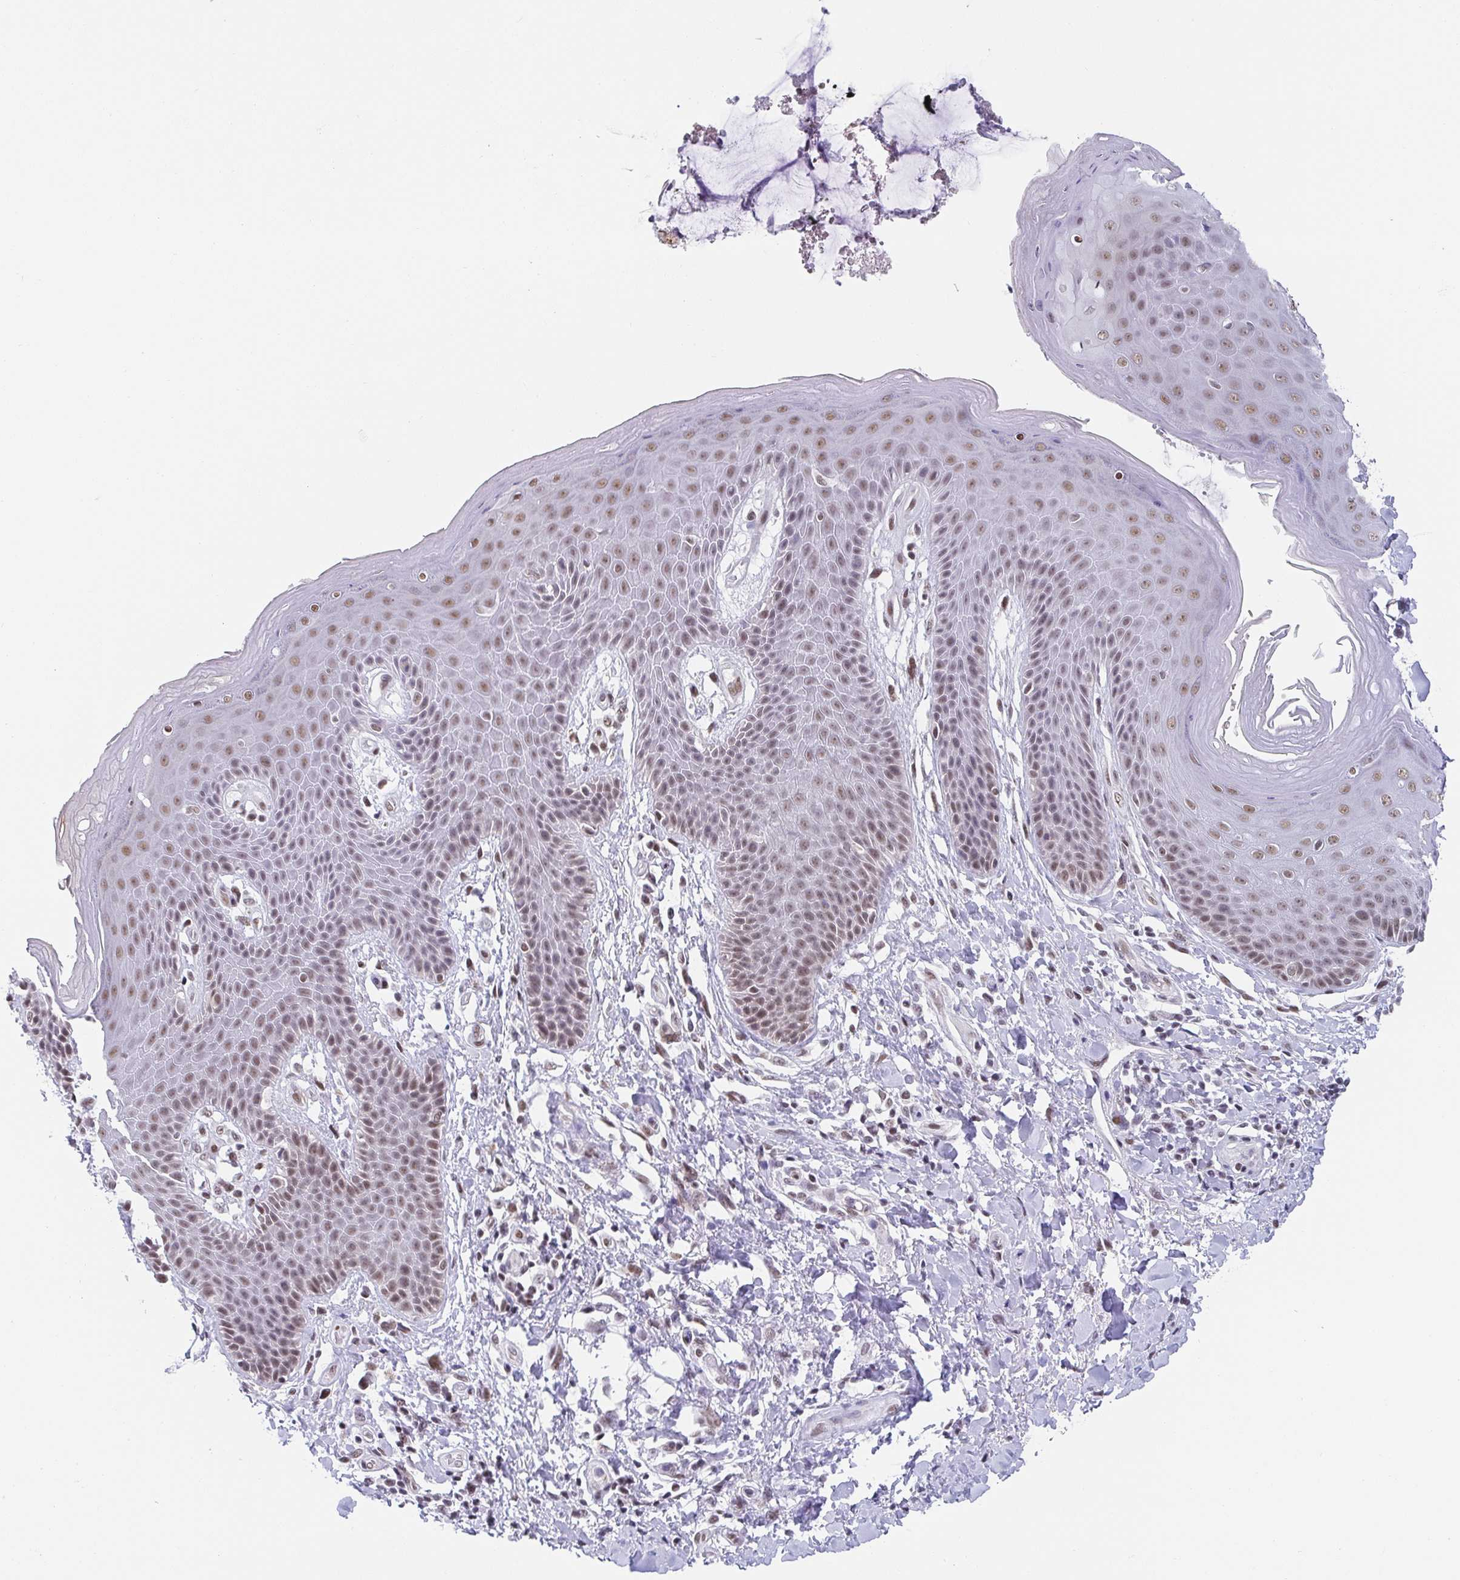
{"staining": {"intensity": "moderate", "quantity": "25%-75%", "location": "nuclear"}, "tissue": "skin", "cell_type": "Epidermal cells", "image_type": "normal", "snomed": [{"axis": "morphology", "description": "Normal tissue, NOS"}, {"axis": "topography", "description": "Anal"}, {"axis": "topography", "description": "Peripheral nerve tissue"}], "caption": "High-power microscopy captured an immunohistochemistry (IHC) image of benign skin, revealing moderate nuclear expression in approximately 25%-75% of epidermal cells. (brown staining indicates protein expression, while blue staining denotes nuclei).", "gene": "SLC7A10", "patient": {"sex": "male", "age": 51}}